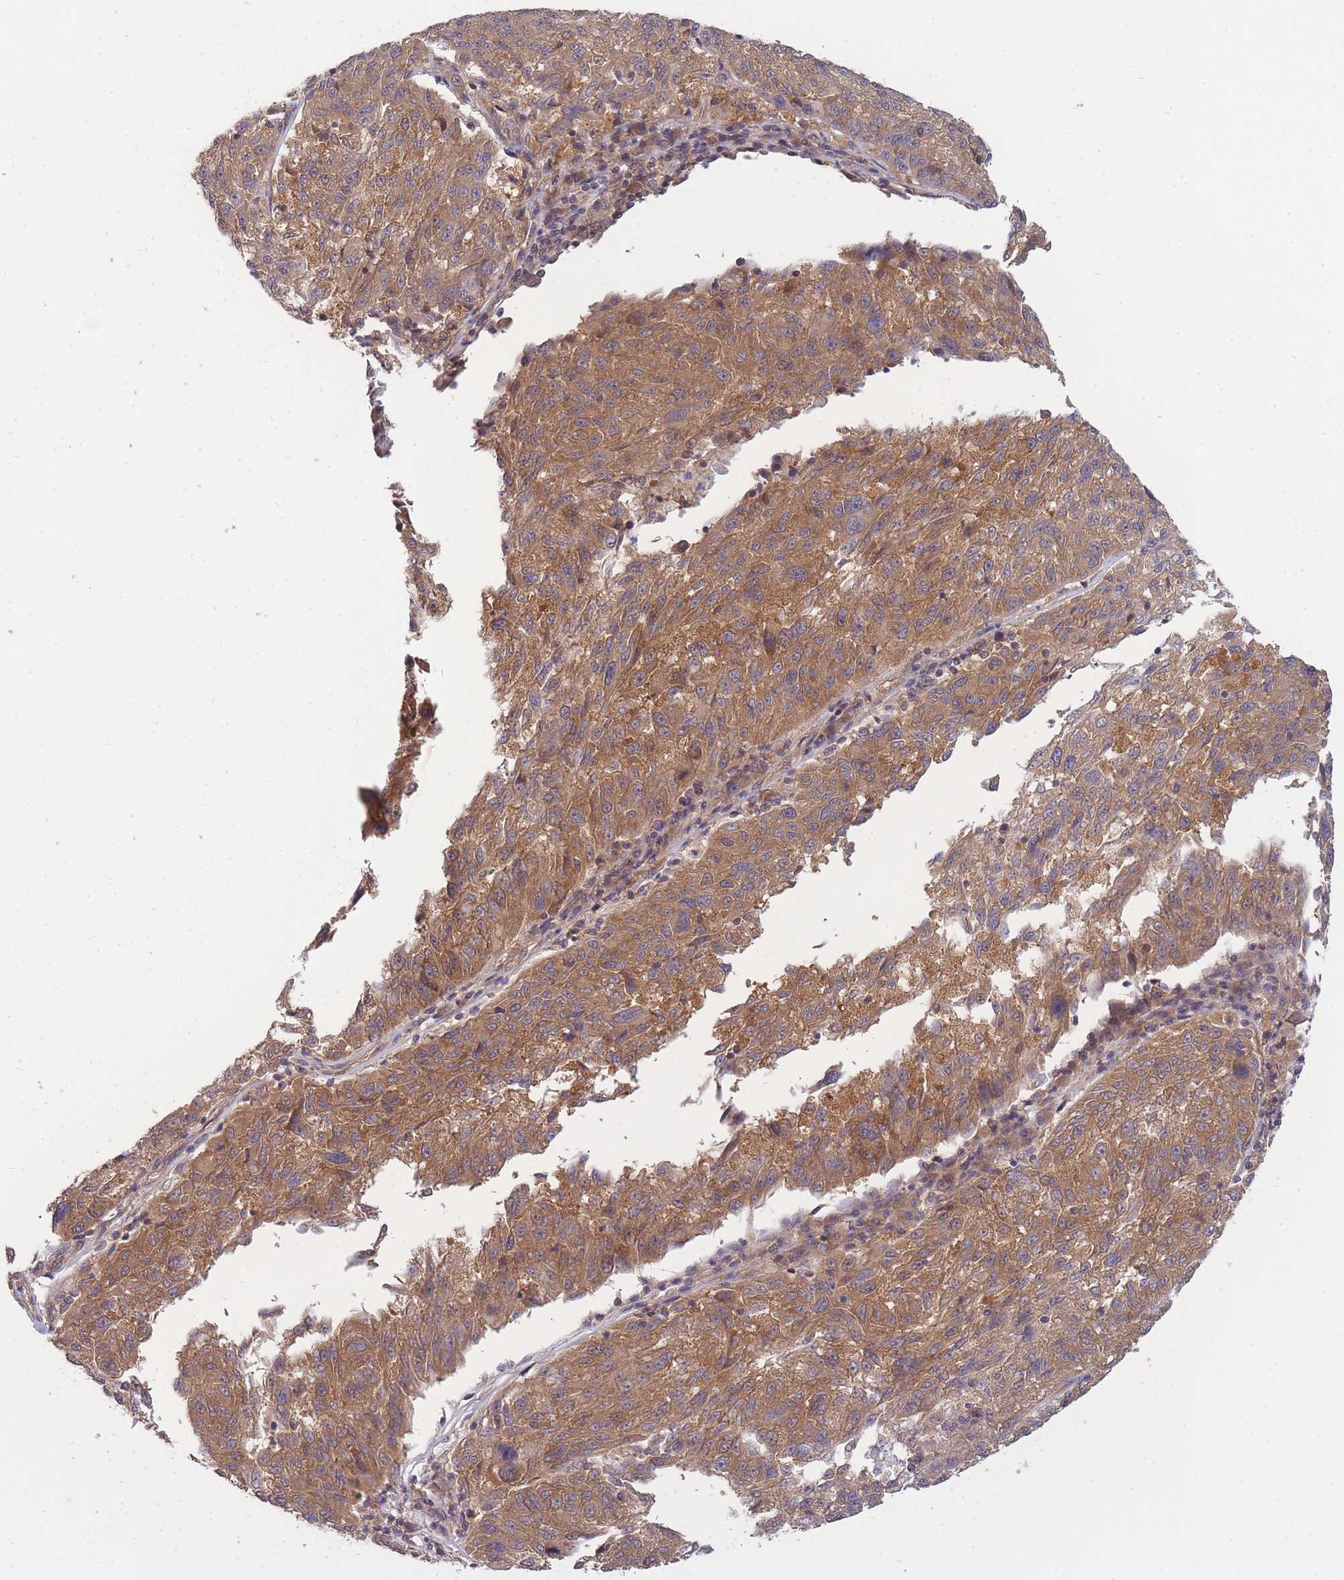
{"staining": {"intensity": "moderate", "quantity": ">75%", "location": "cytoplasmic/membranous"}, "tissue": "melanoma", "cell_type": "Tumor cells", "image_type": "cancer", "snomed": [{"axis": "morphology", "description": "Malignant melanoma, NOS"}, {"axis": "topography", "description": "Skin"}], "caption": "This micrograph displays immunohistochemistry (IHC) staining of human malignant melanoma, with medium moderate cytoplasmic/membranous staining in about >75% of tumor cells.", "gene": "PFDN6", "patient": {"sex": "male", "age": 53}}